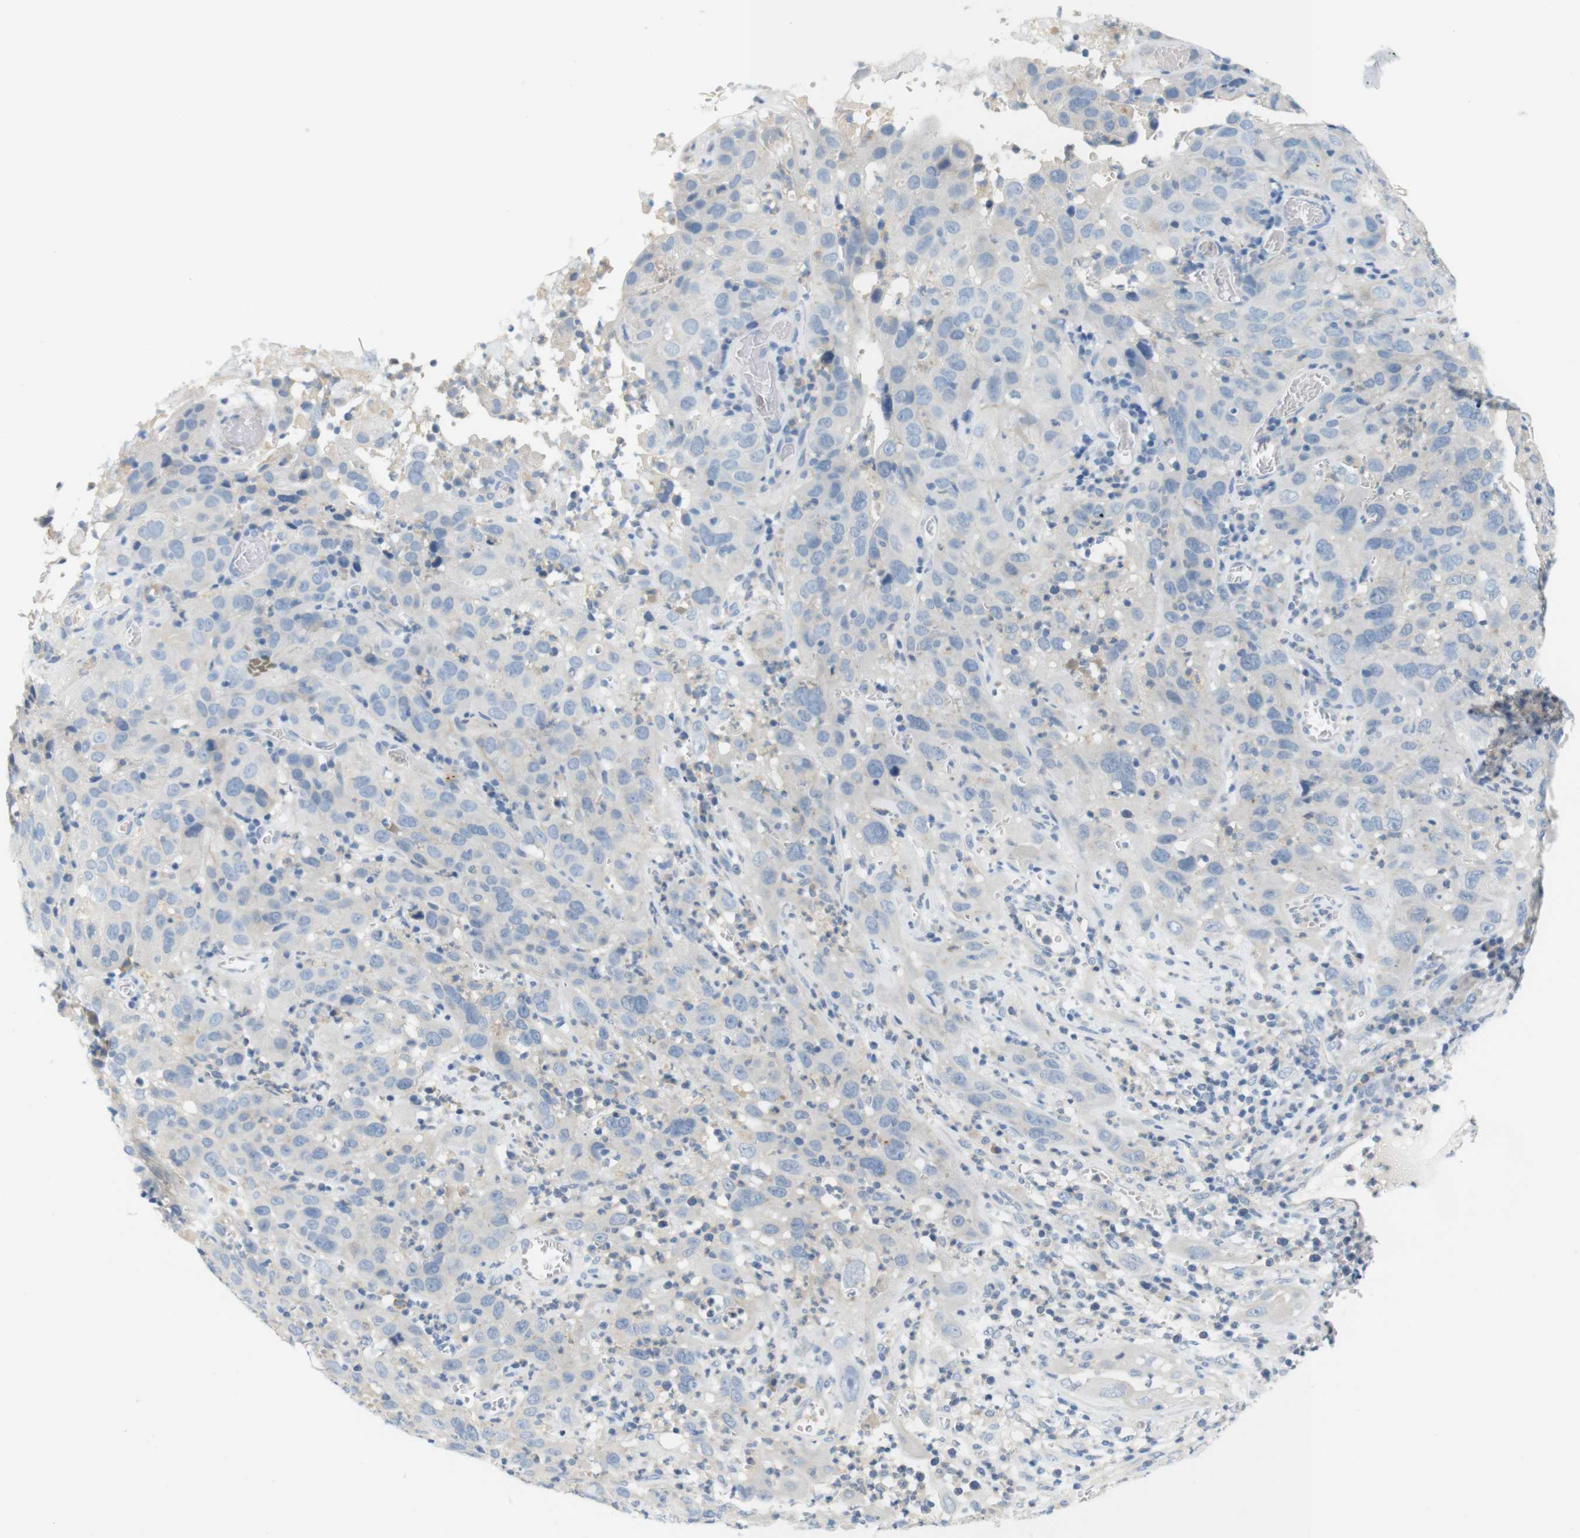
{"staining": {"intensity": "negative", "quantity": "none", "location": "none"}, "tissue": "cervical cancer", "cell_type": "Tumor cells", "image_type": "cancer", "snomed": [{"axis": "morphology", "description": "Squamous cell carcinoma, NOS"}, {"axis": "topography", "description": "Cervix"}], "caption": "Cervical cancer was stained to show a protein in brown. There is no significant staining in tumor cells.", "gene": "LRRK2", "patient": {"sex": "female", "age": 32}}